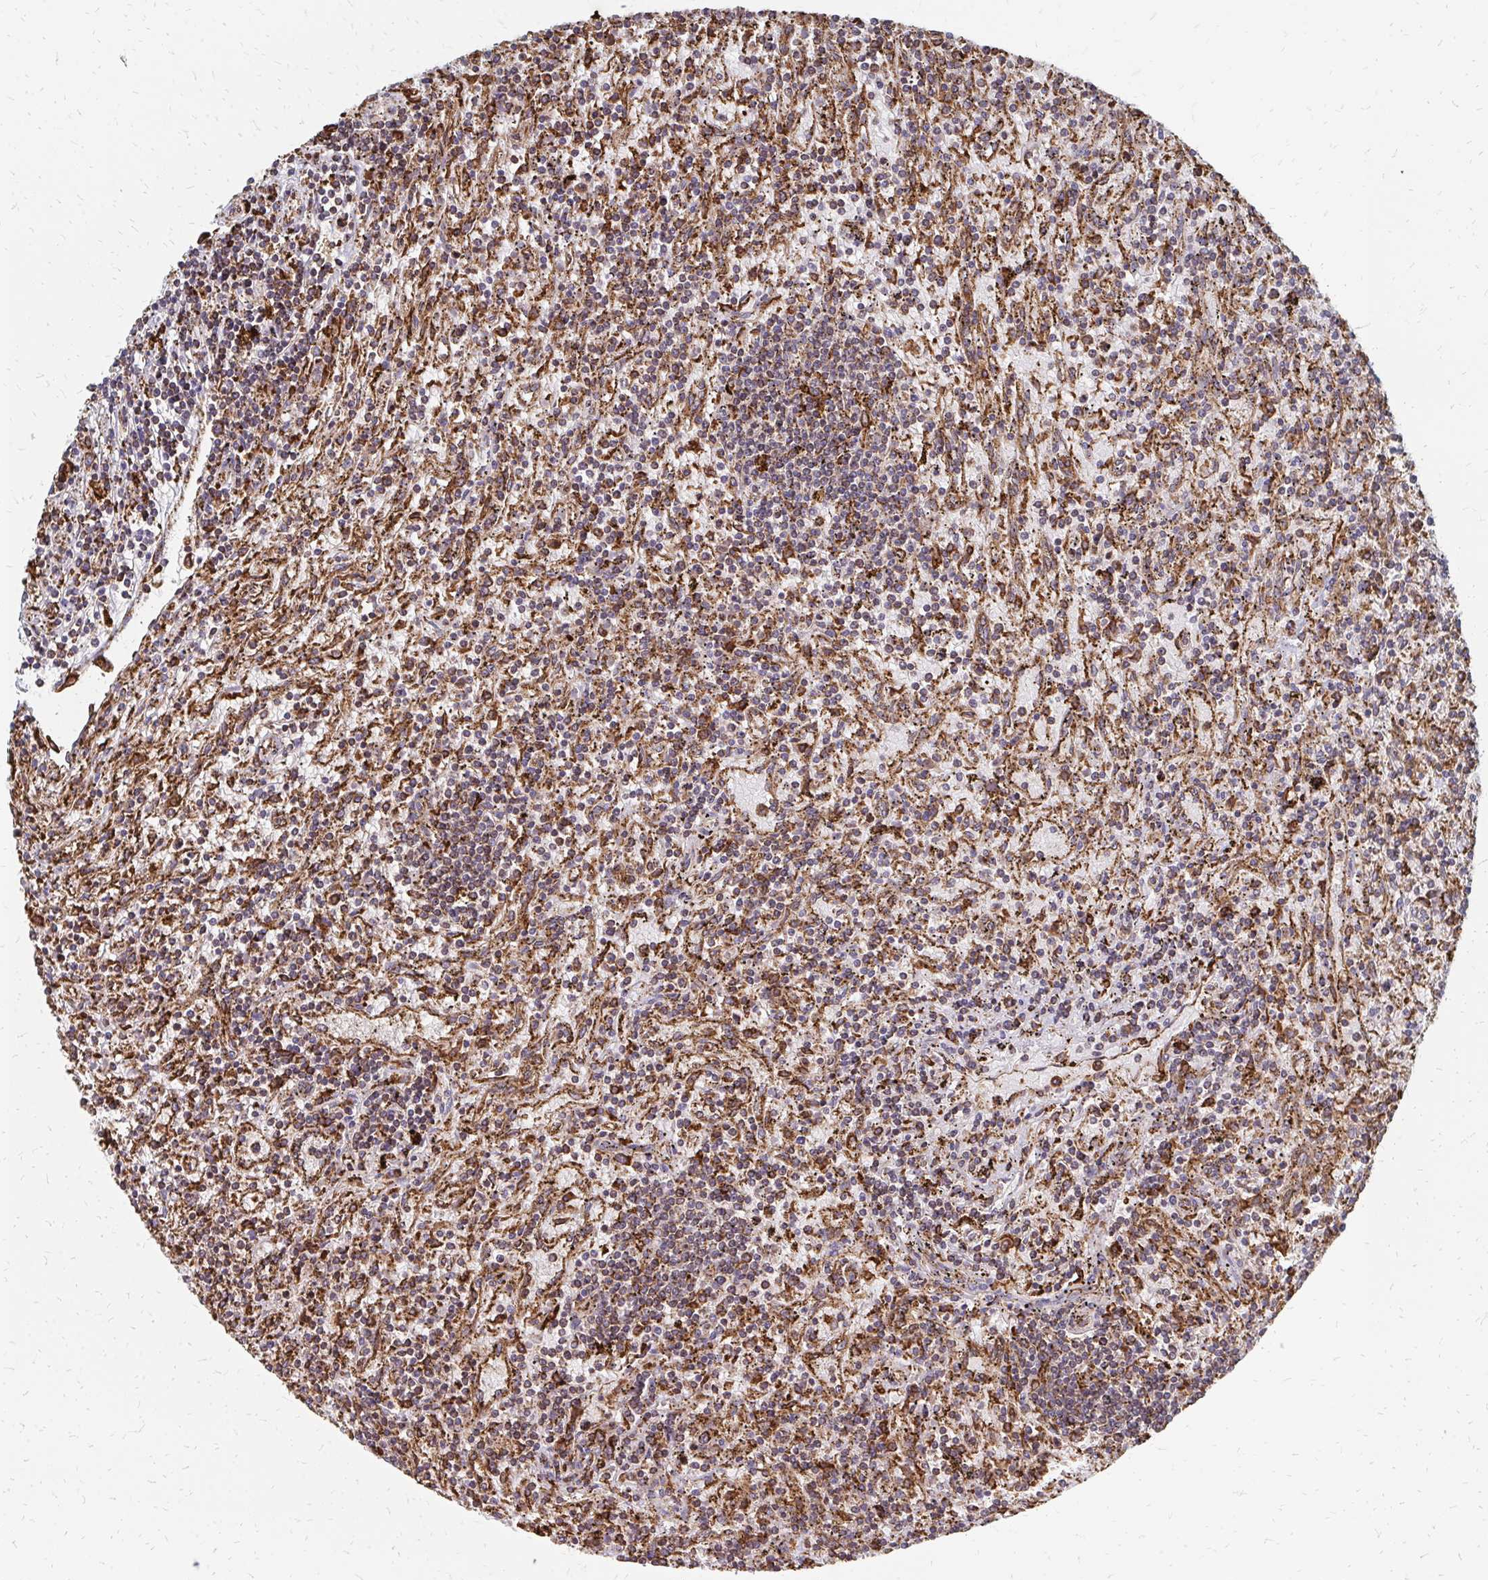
{"staining": {"intensity": "moderate", "quantity": "25%-75%", "location": "cytoplasmic/membranous"}, "tissue": "lymphoma", "cell_type": "Tumor cells", "image_type": "cancer", "snomed": [{"axis": "morphology", "description": "Malignant lymphoma, non-Hodgkin's type, Low grade"}, {"axis": "topography", "description": "Spleen"}], "caption": "Tumor cells reveal medium levels of moderate cytoplasmic/membranous staining in about 25%-75% of cells in lymphoma.", "gene": "PPP1R13L", "patient": {"sex": "male", "age": 76}}